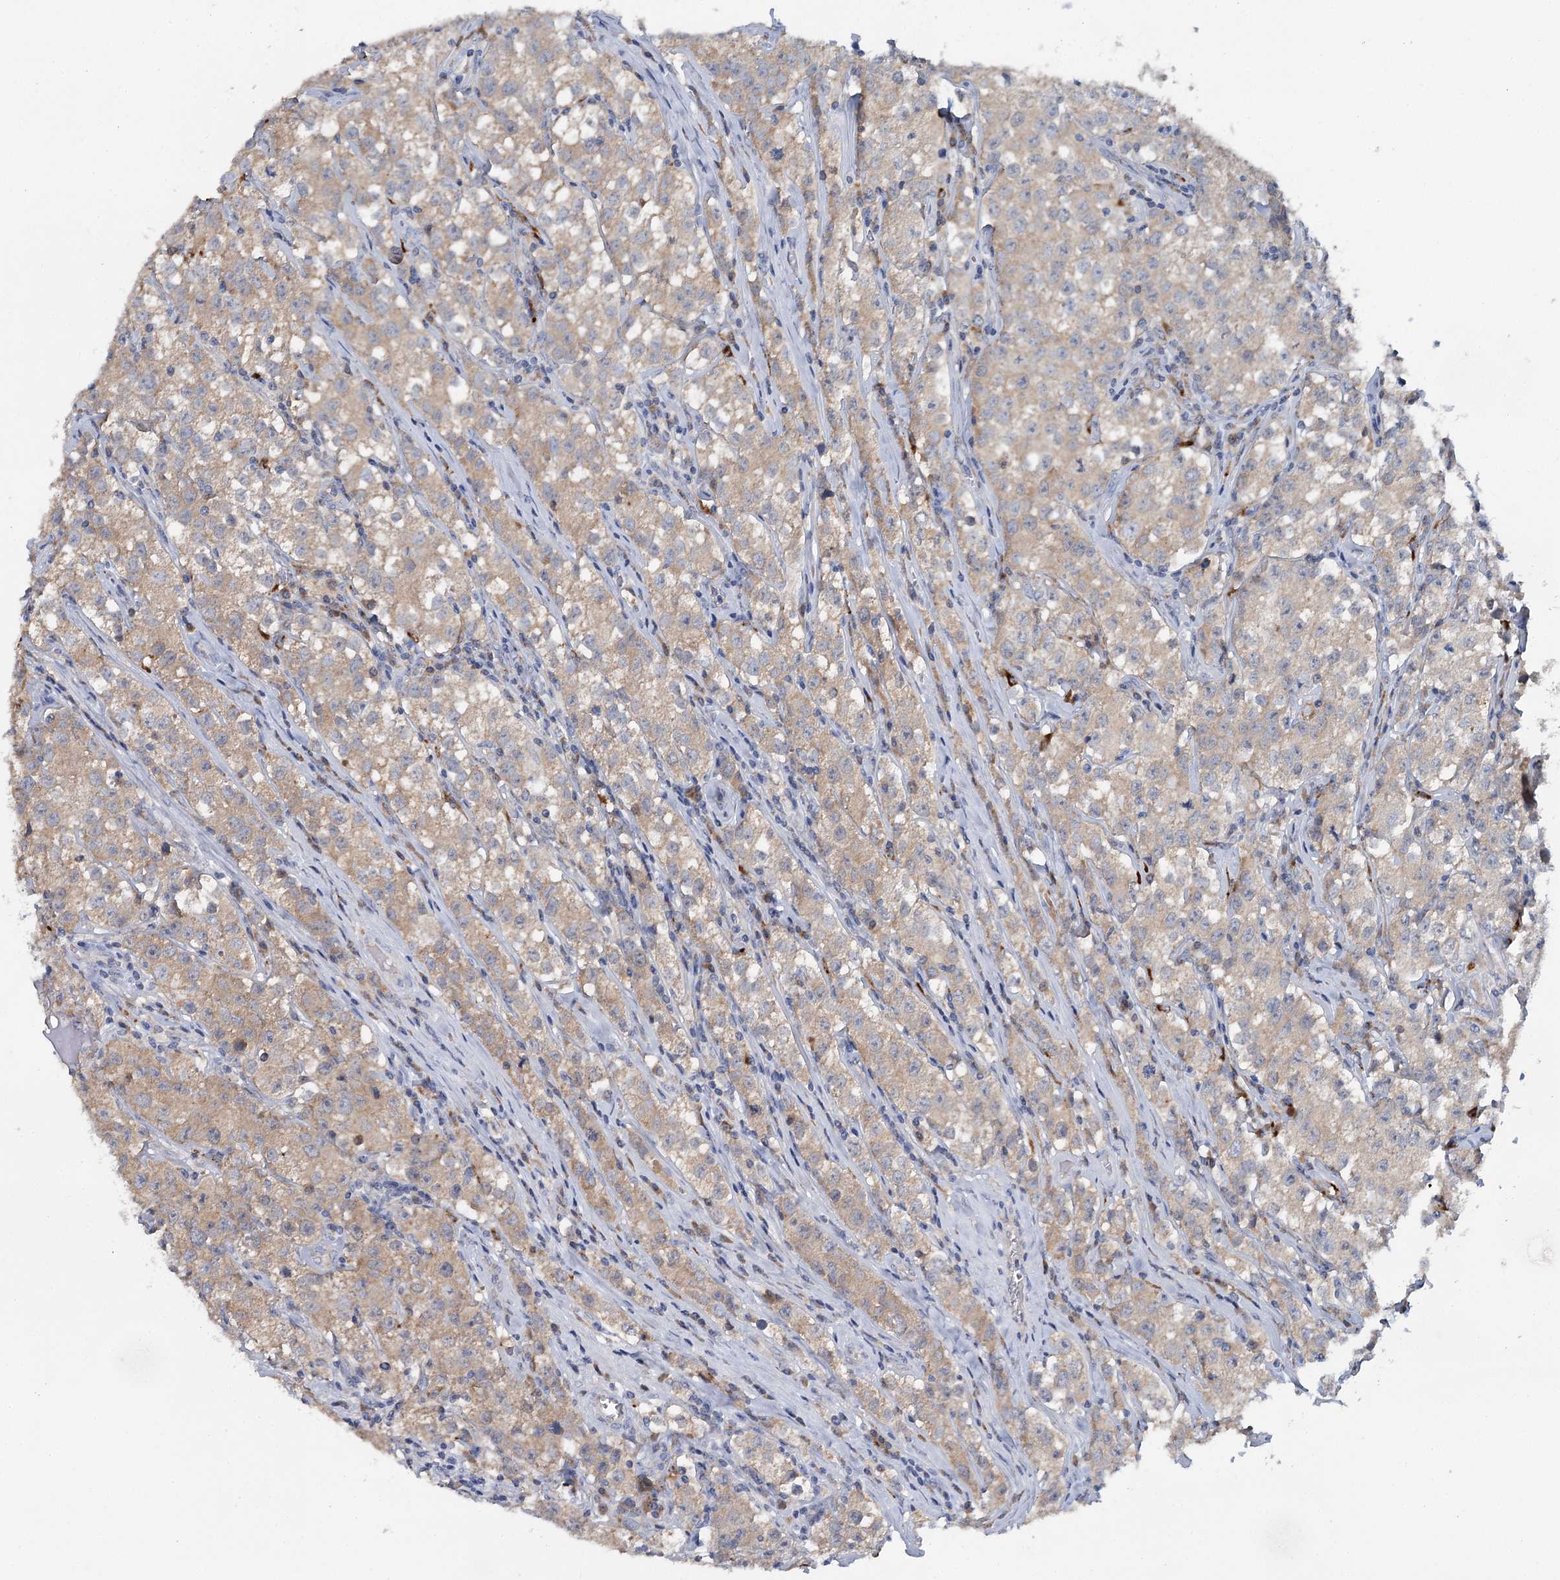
{"staining": {"intensity": "weak", "quantity": "25%-75%", "location": "cytoplasmic/membranous"}, "tissue": "testis cancer", "cell_type": "Tumor cells", "image_type": "cancer", "snomed": [{"axis": "morphology", "description": "Seminoma, NOS"}, {"axis": "morphology", "description": "Carcinoma, Embryonal, NOS"}, {"axis": "topography", "description": "Testis"}], "caption": "This histopathology image reveals testis seminoma stained with immunohistochemistry (IHC) to label a protein in brown. The cytoplasmic/membranous of tumor cells show weak positivity for the protein. Nuclei are counter-stained blue.", "gene": "ANKRD16", "patient": {"sex": "male", "age": 43}}